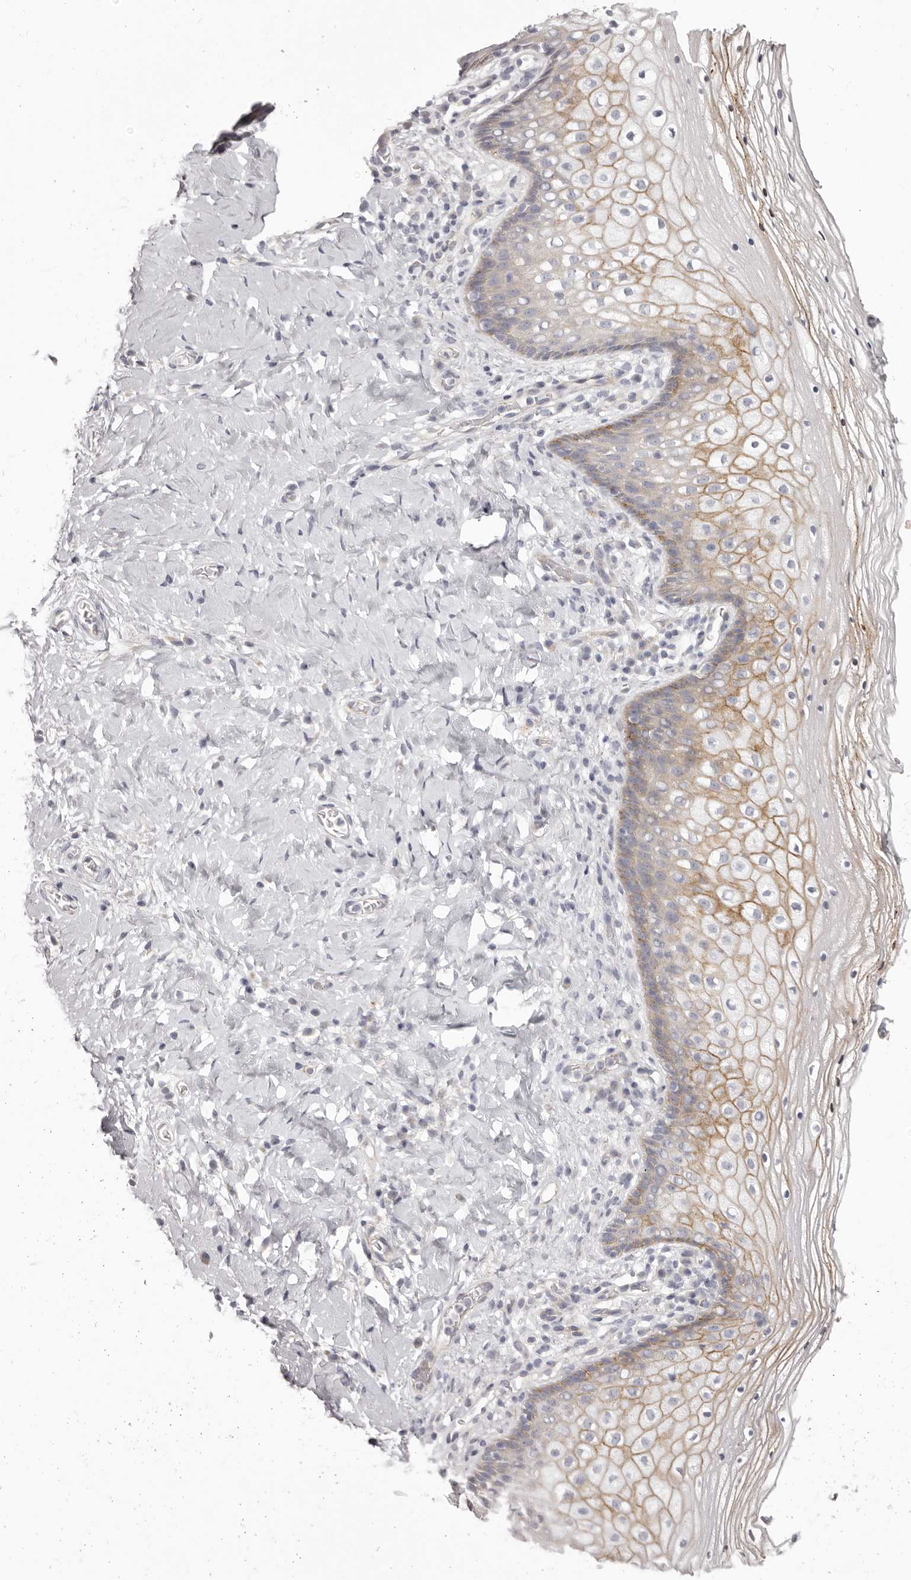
{"staining": {"intensity": "moderate", "quantity": "25%-75%", "location": "cytoplasmic/membranous"}, "tissue": "vagina", "cell_type": "Squamous epithelial cells", "image_type": "normal", "snomed": [{"axis": "morphology", "description": "Normal tissue, NOS"}, {"axis": "topography", "description": "Vagina"}], "caption": "This micrograph demonstrates immunohistochemistry (IHC) staining of normal human vagina, with medium moderate cytoplasmic/membranous staining in approximately 25%-75% of squamous epithelial cells.", "gene": "OTUD3", "patient": {"sex": "female", "age": 60}}